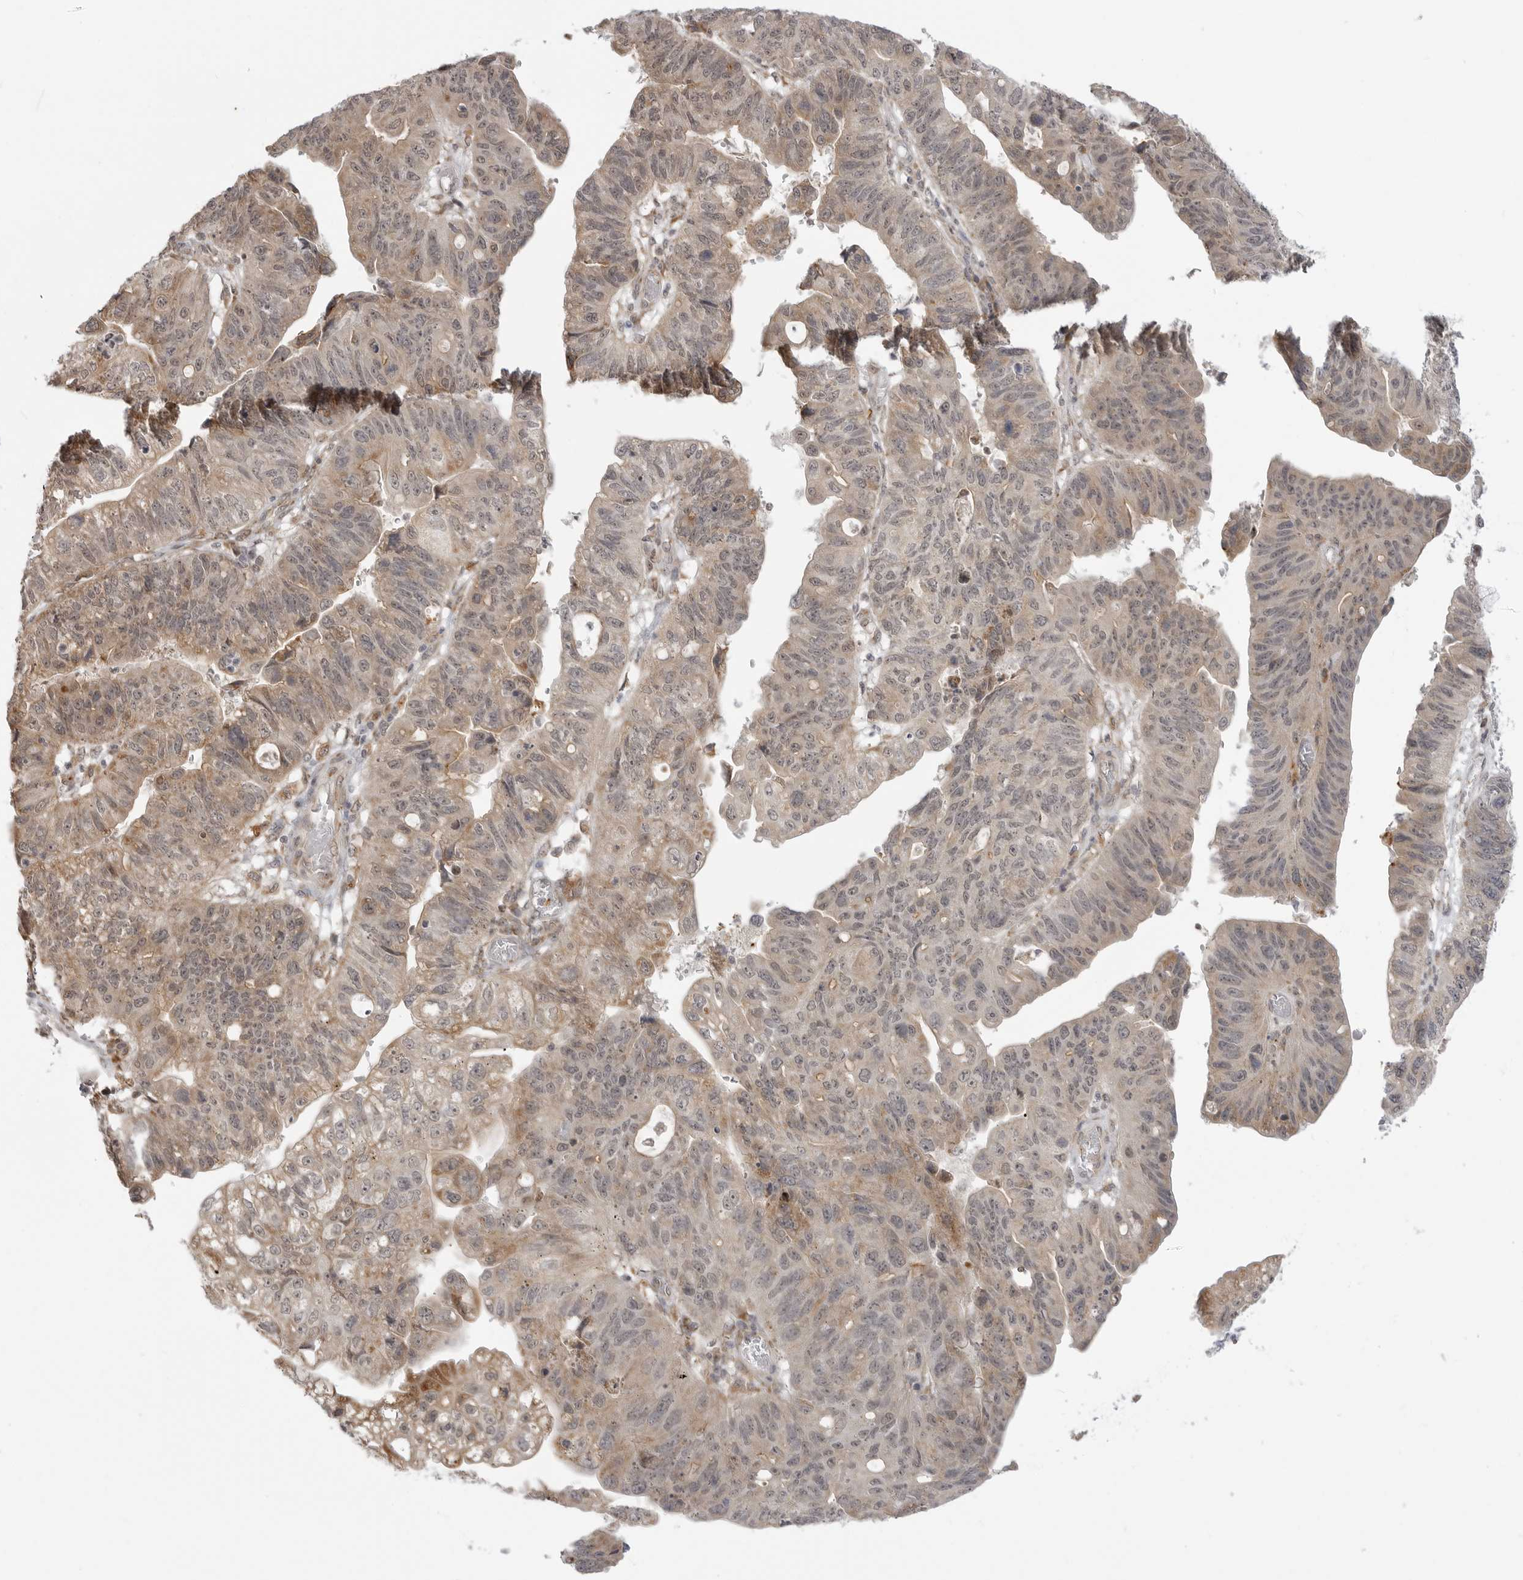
{"staining": {"intensity": "moderate", "quantity": "<25%", "location": "cytoplasmic/membranous"}, "tissue": "stomach cancer", "cell_type": "Tumor cells", "image_type": "cancer", "snomed": [{"axis": "morphology", "description": "Adenocarcinoma, NOS"}, {"axis": "topography", "description": "Stomach"}], "caption": "There is low levels of moderate cytoplasmic/membranous positivity in tumor cells of stomach adenocarcinoma, as demonstrated by immunohistochemical staining (brown color).", "gene": "KALRN", "patient": {"sex": "male", "age": 59}}